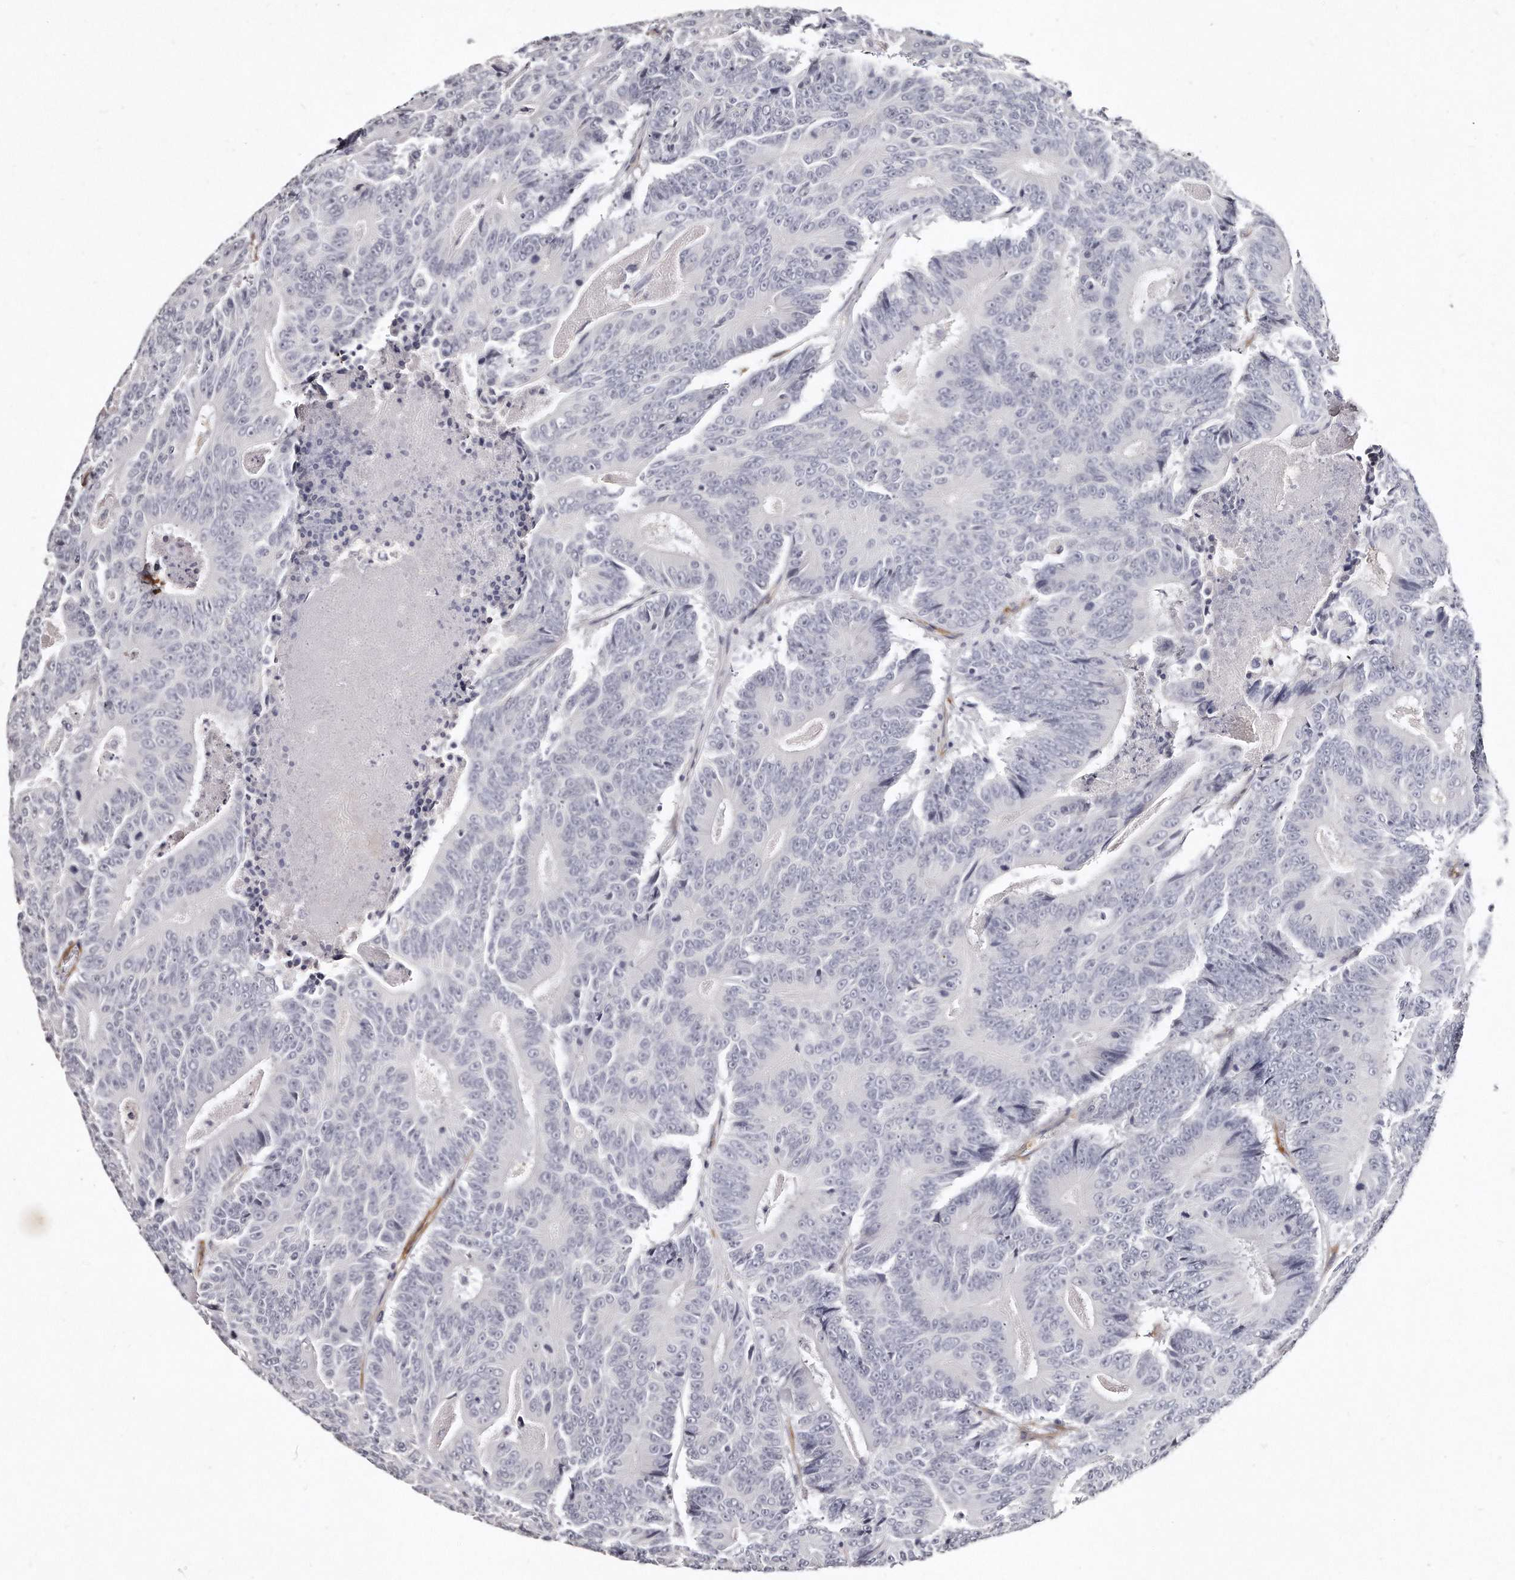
{"staining": {"intensity": "negative", "quantity": "none", "location": "none"}, "tissue": "colorectal cancer", "cell_type": "Tumor cells", "image_type": "cancer", "snomed": [{"axis": "morphology", "description": "Adenocarcinoma, NOS"}, {"axis": "topography", "description": "Colon"}], "caption": "Immunohistochemistry (IHC) micrograph of neoplastic tissue: human colorectal cancer (adenocarcinoma) stained with DAB exhibits no significant protein staining in tumor cells.", "gene": "LMOD1", "patient": {"sex": "male", "age": 83}}